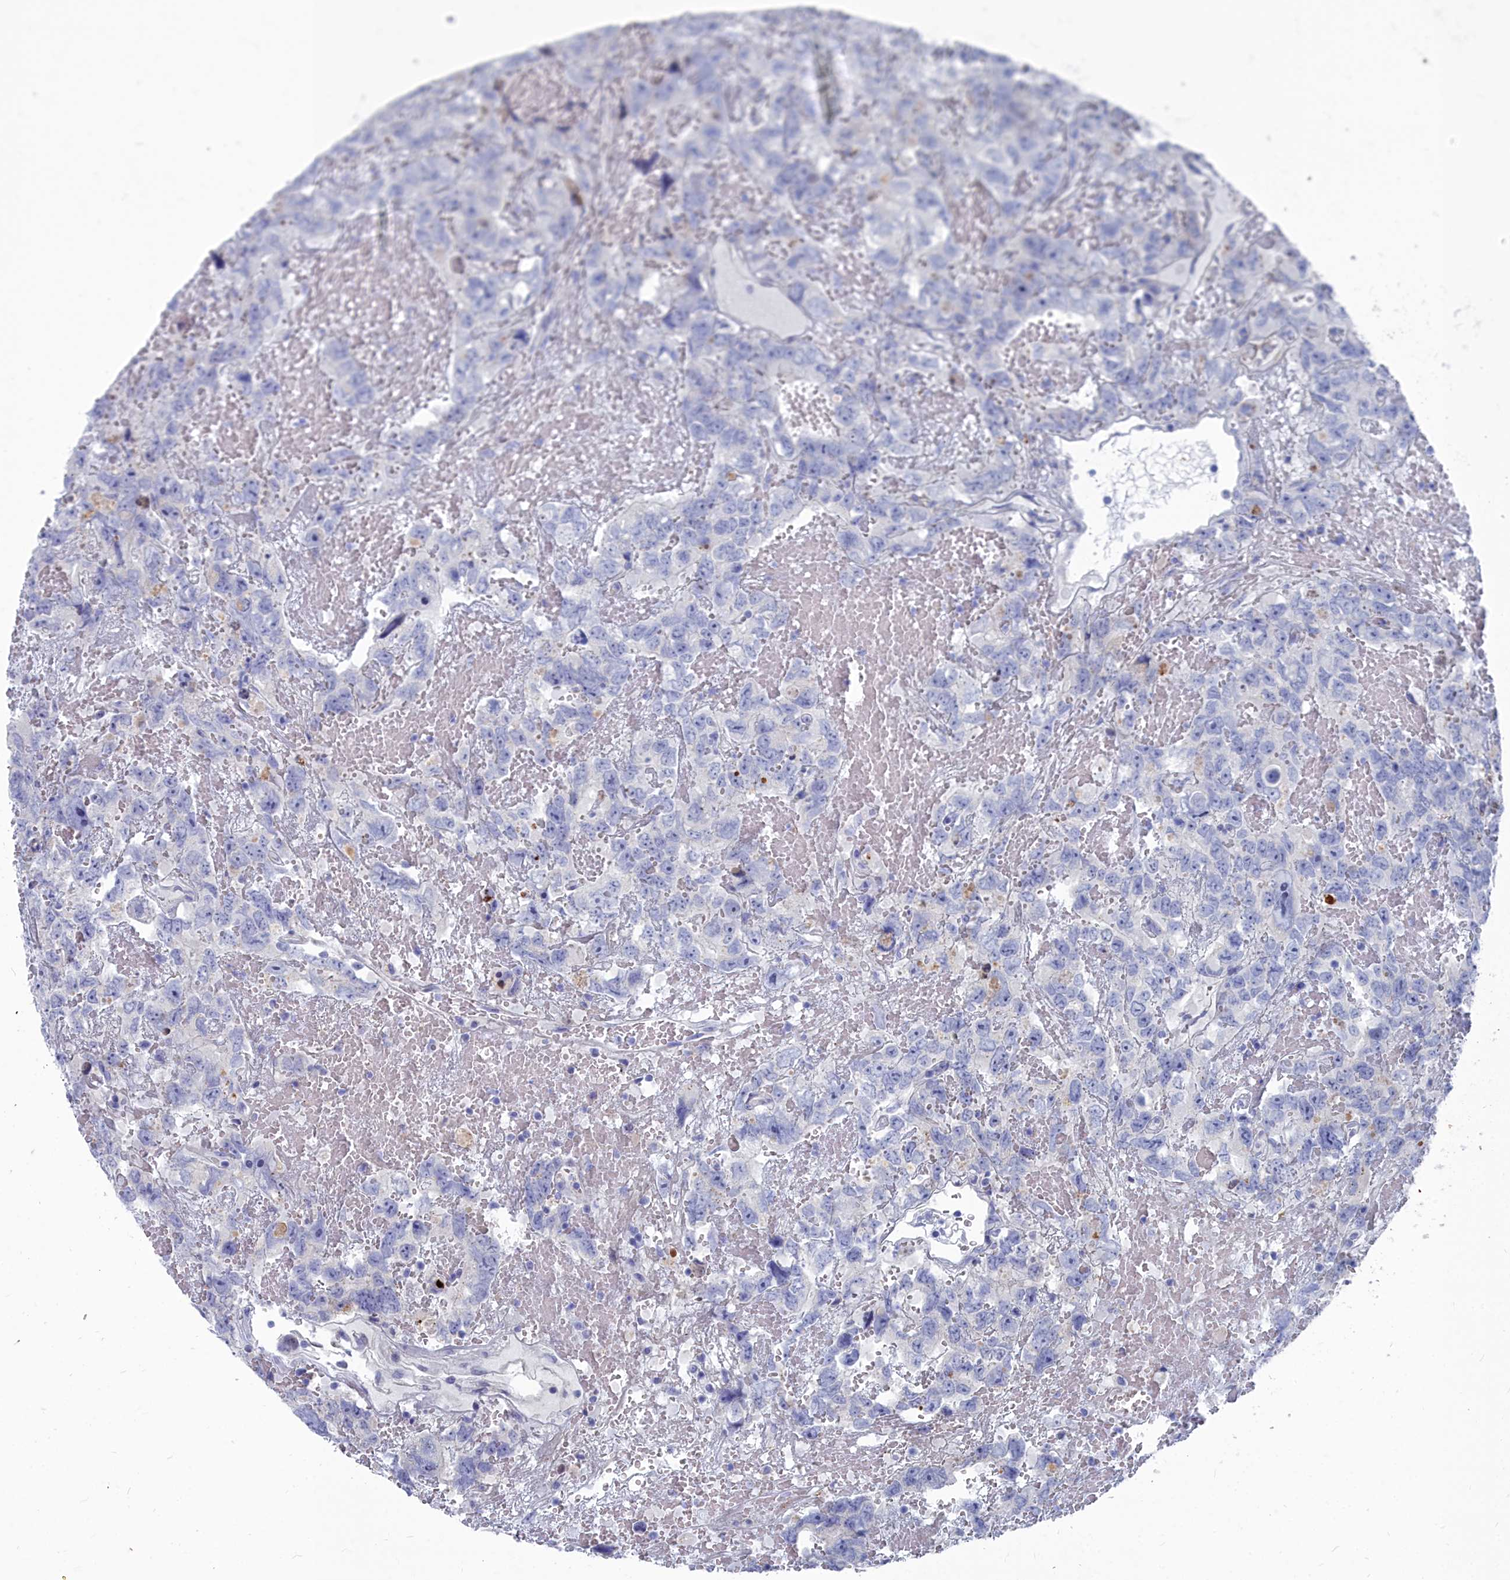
{"staining": {"intensity": "negative", "quantity": "none", "location": "none"}, "tissue": "testis cancer", "cell_type": "Tumor cells", "image_type": "cancer", "snomed": [{"axis": "morphology", "description": "Carcinoma, Embryonal, NOS"}, {"axis": "topography", "description": "Testis"}], "caption": "Protein analysis of testis cancer (embryonal carcinoma) demonstrates no significant expression in tumor cells.", "gene": "RPS27A", "patient": {"sex": "male", "age": 45}}